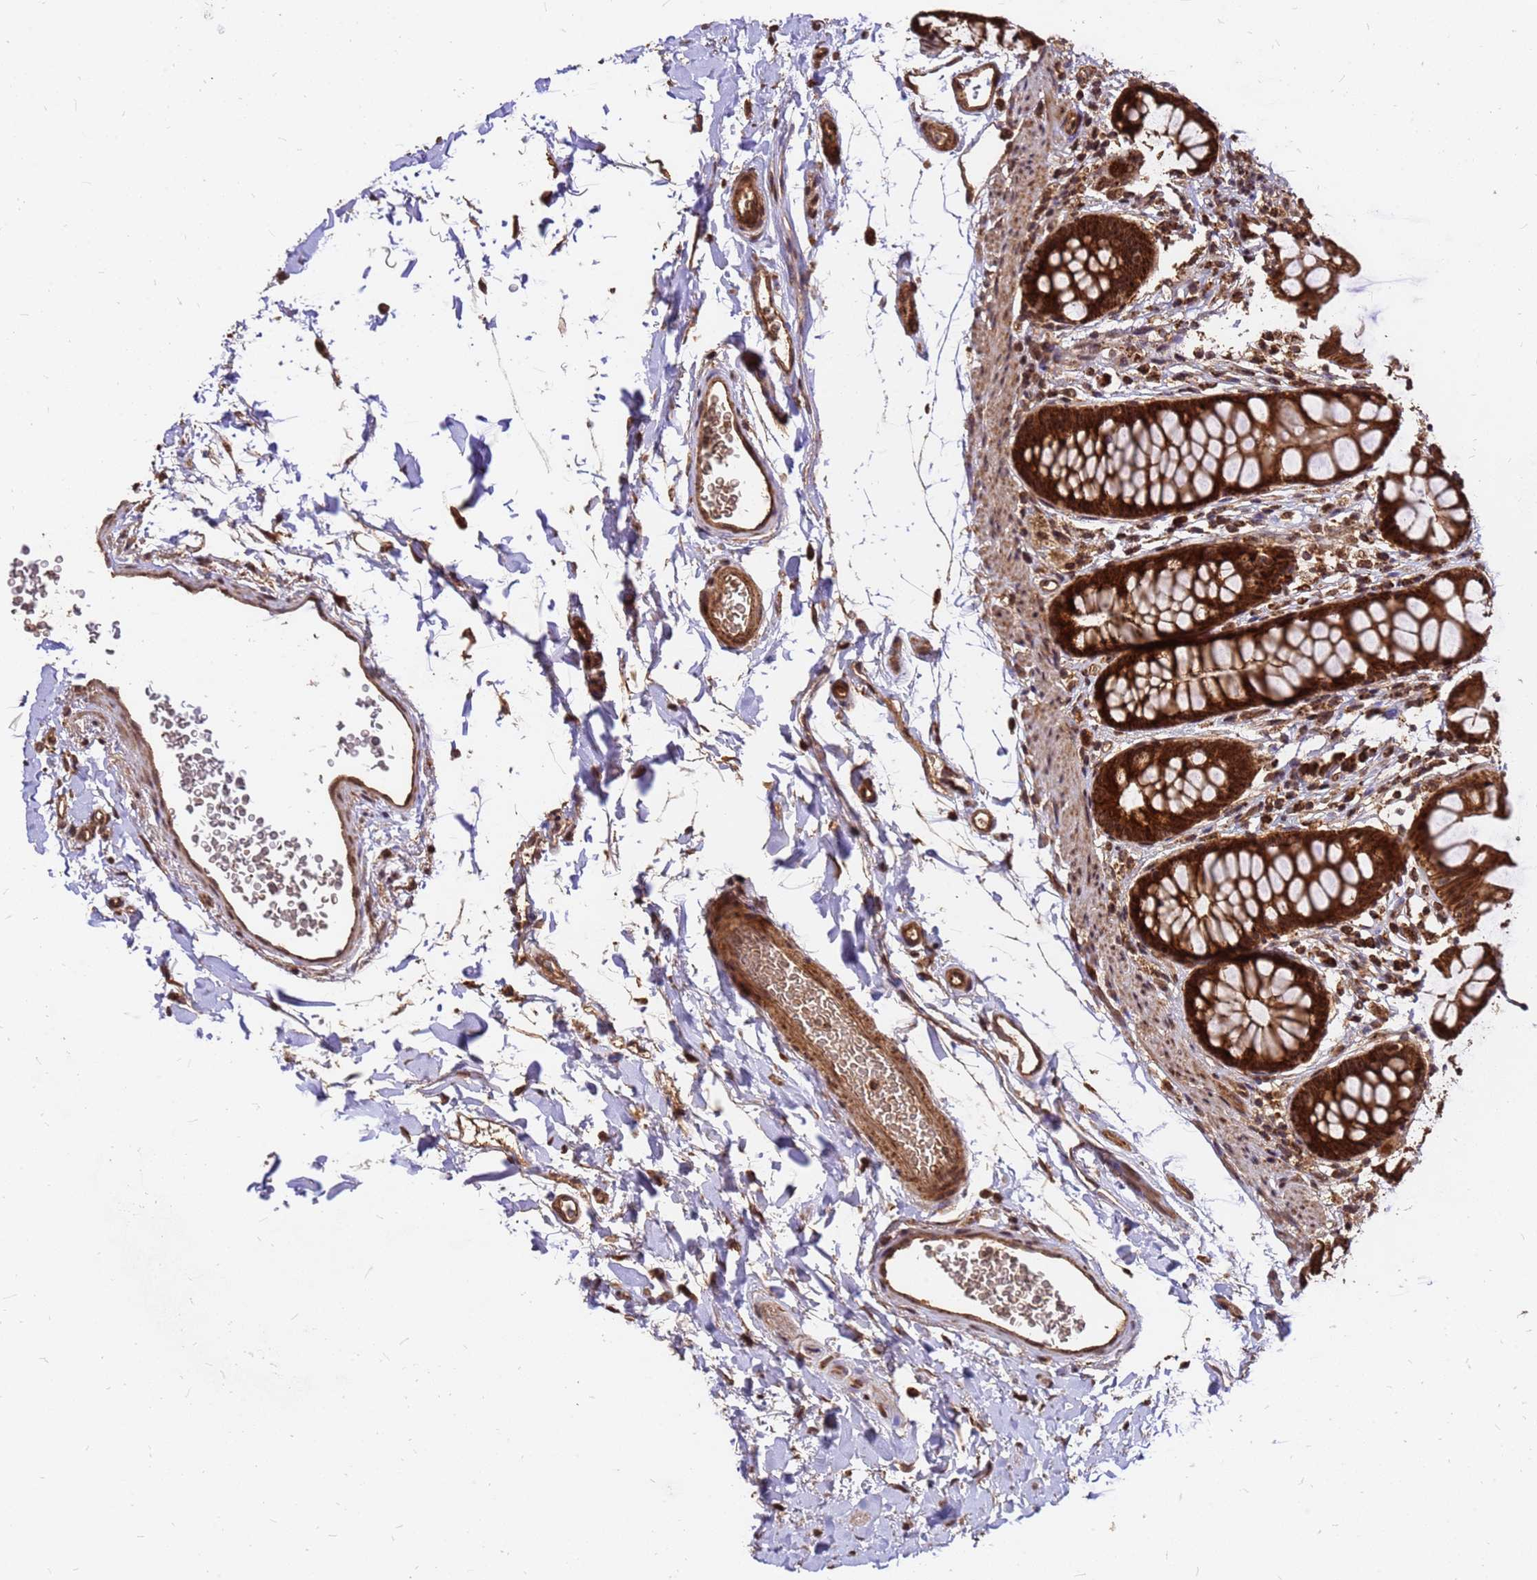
{"staining": {"intensity": "strong", "quantity": ">75%", "location": "cytoplasmic/membranous,nuclear"}, "tissue": "rectum", "cell_type": "Glandular cells", "image_type": "normal", "snomed": [{"axis": "morphology", "description": "Normal tissue, NOS"}, {"axis": "topography", "description": "Rectum"}], "caption": "Glandular cells reveal strong cytoplasmic/membranous,nuclear staining in about >75% of cells in benign rectum.", "gene": "GPATCH8", "patient": {"sex": "female", "age": 65}}